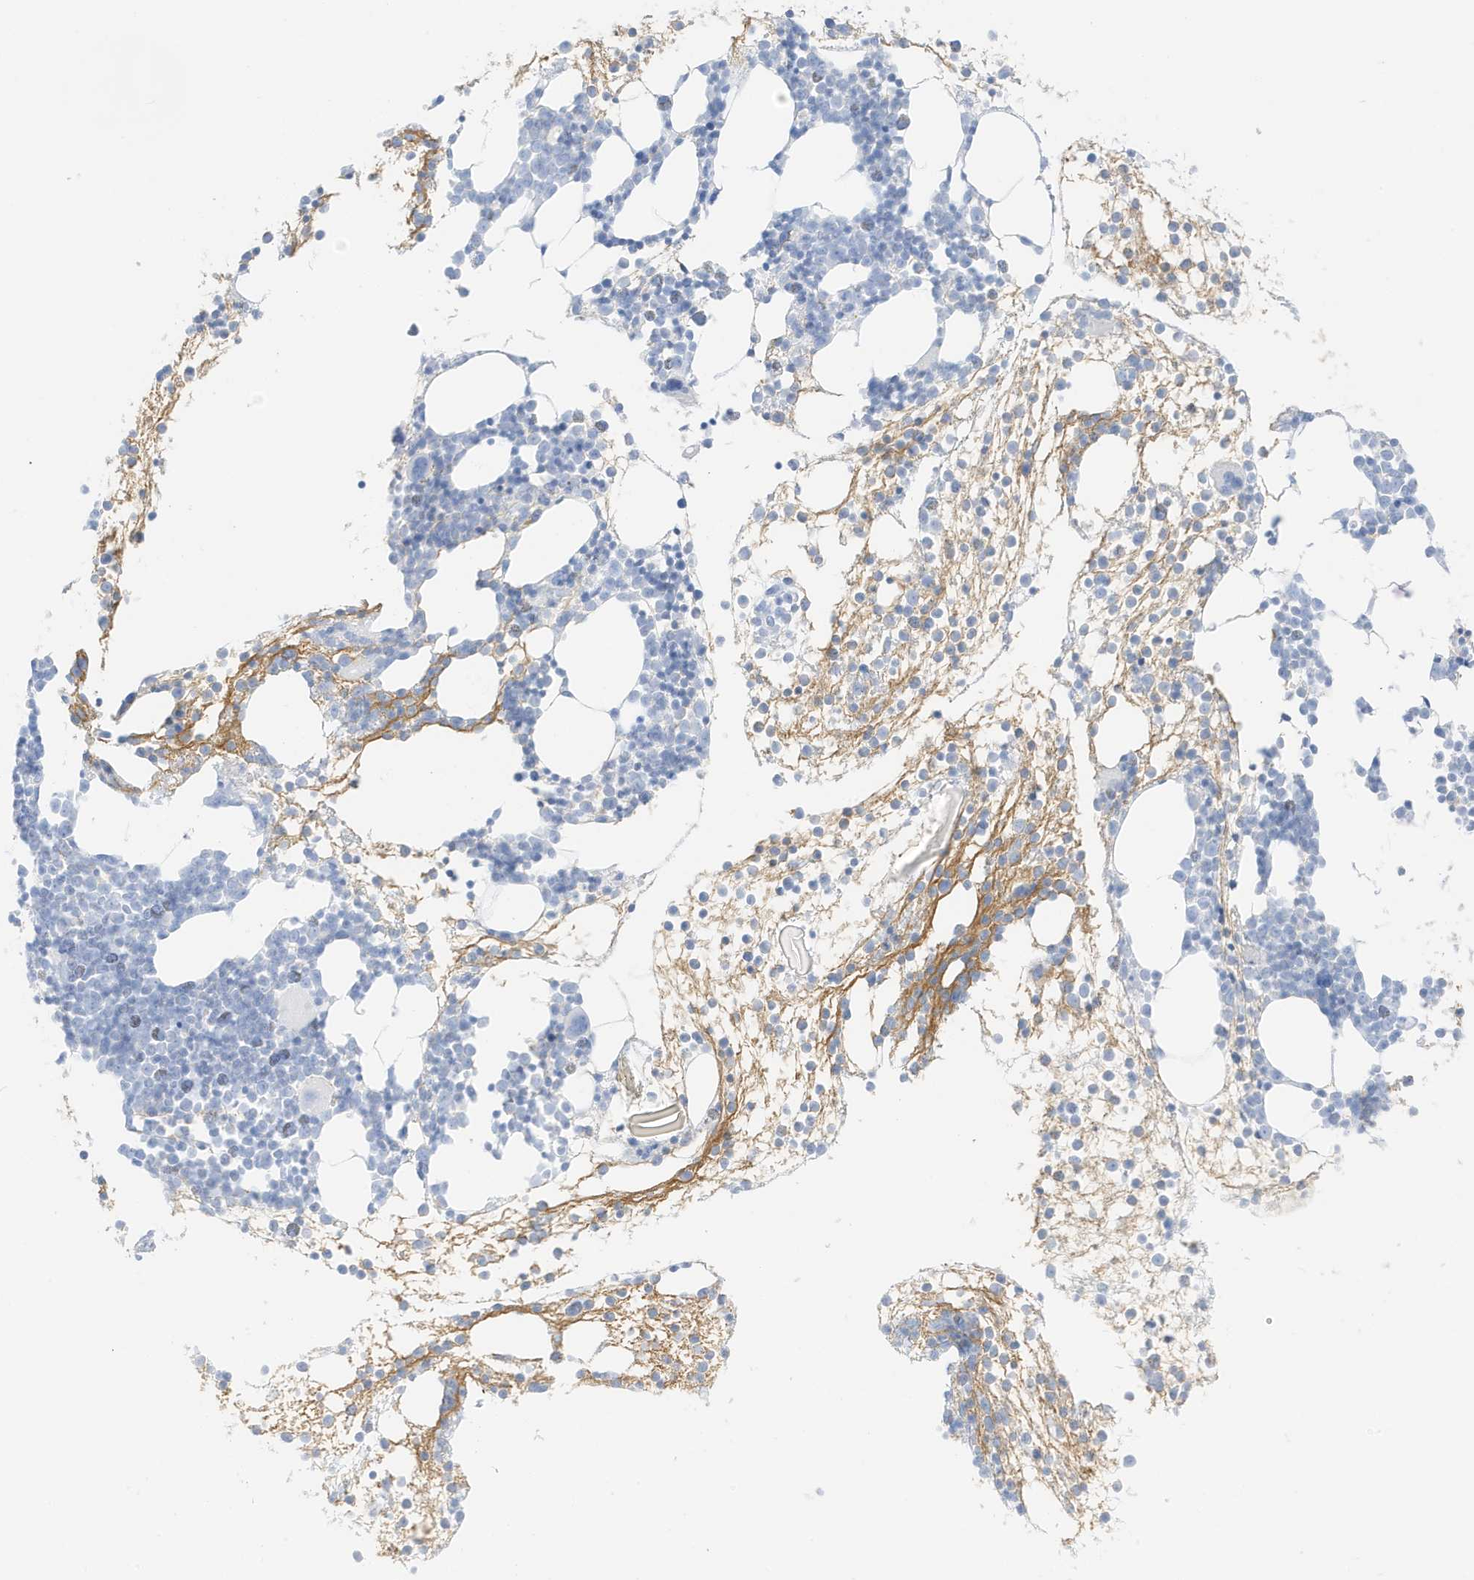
{"staining": {"intensity": "negative", "quantity": "none", "location": "none"}, "tissue": "bone marrow", "cell_type": "Hematopoietic cells", "image_type": "normal", "snomed": [{"axis": "morphology", "description": "Normal tissue, NOS"}, {"axis": "topography", "description": "Bone marrow"}], "caption": "Immunohistochemistry of normal bone marrow demonstrates no staining in hematopoietic cells. (Brightfield microscopy of DAB (3,3'-diaminobenzidine) IHC at high magnification).", "gene": "SLC22A13", "patient": {"sex": "male", "age": 54}}